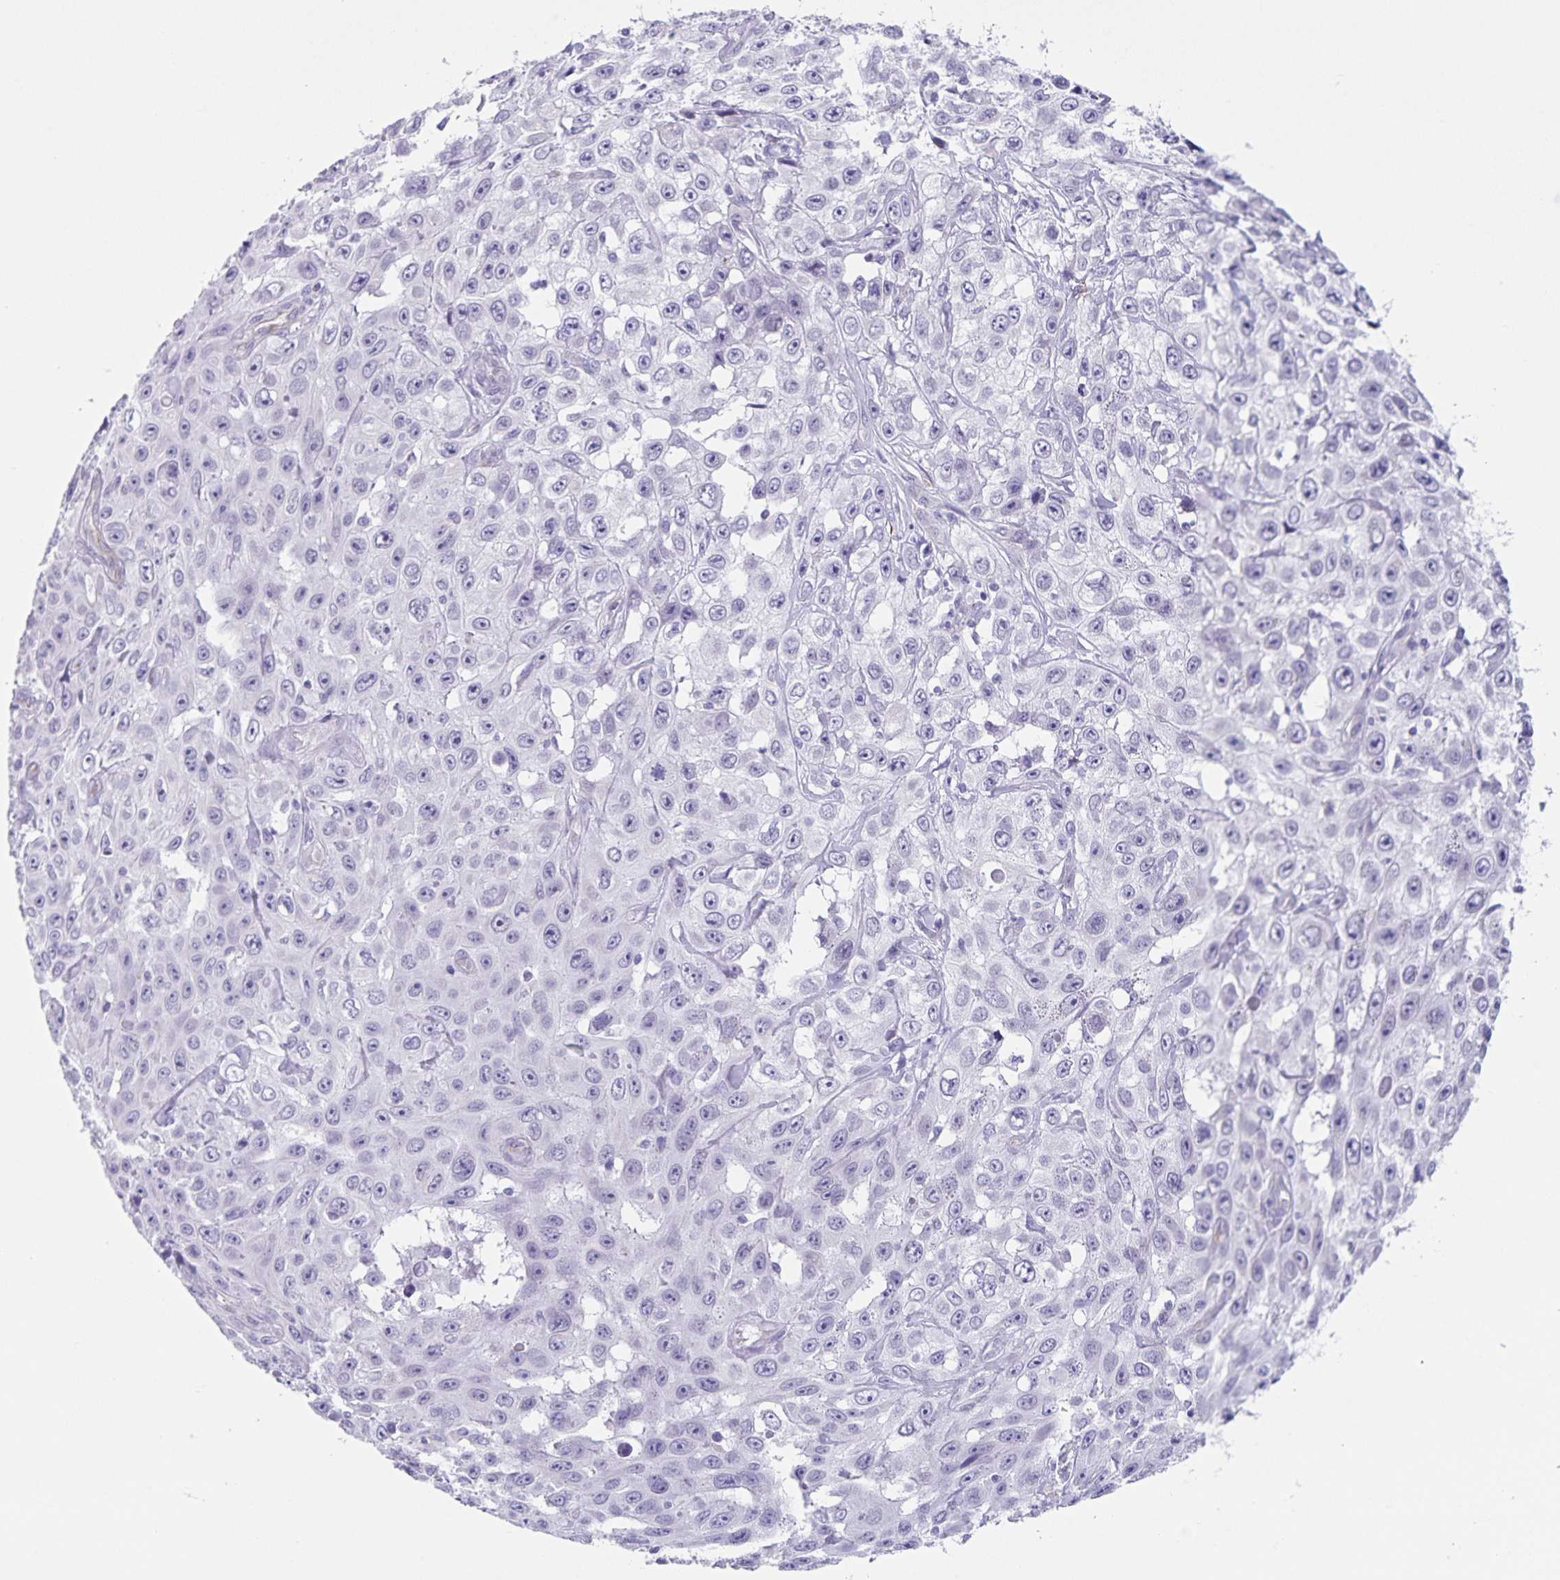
{"staining": {"intensity": "negative", "quantity": "none", "location": "none"}, "tissue": "skin cancer", "cell_type": "Tumor cells", "image_type": "cancer", "snomed": [{"axis": "morphology", "description": "Squamous cell carcinoma, NOS"}, {"axis": "topography", "description": "Skin"}], "caption": "Immunohistochemical staining of human skin squamous cell carcinoma reveals no significant expression in tumor cells. (DAB (3,3'-diaminobenzidine) IHC with hematoxylin counter stain).", "gene": "SYNM", "patient": {"sex": "male", "age": 82}}